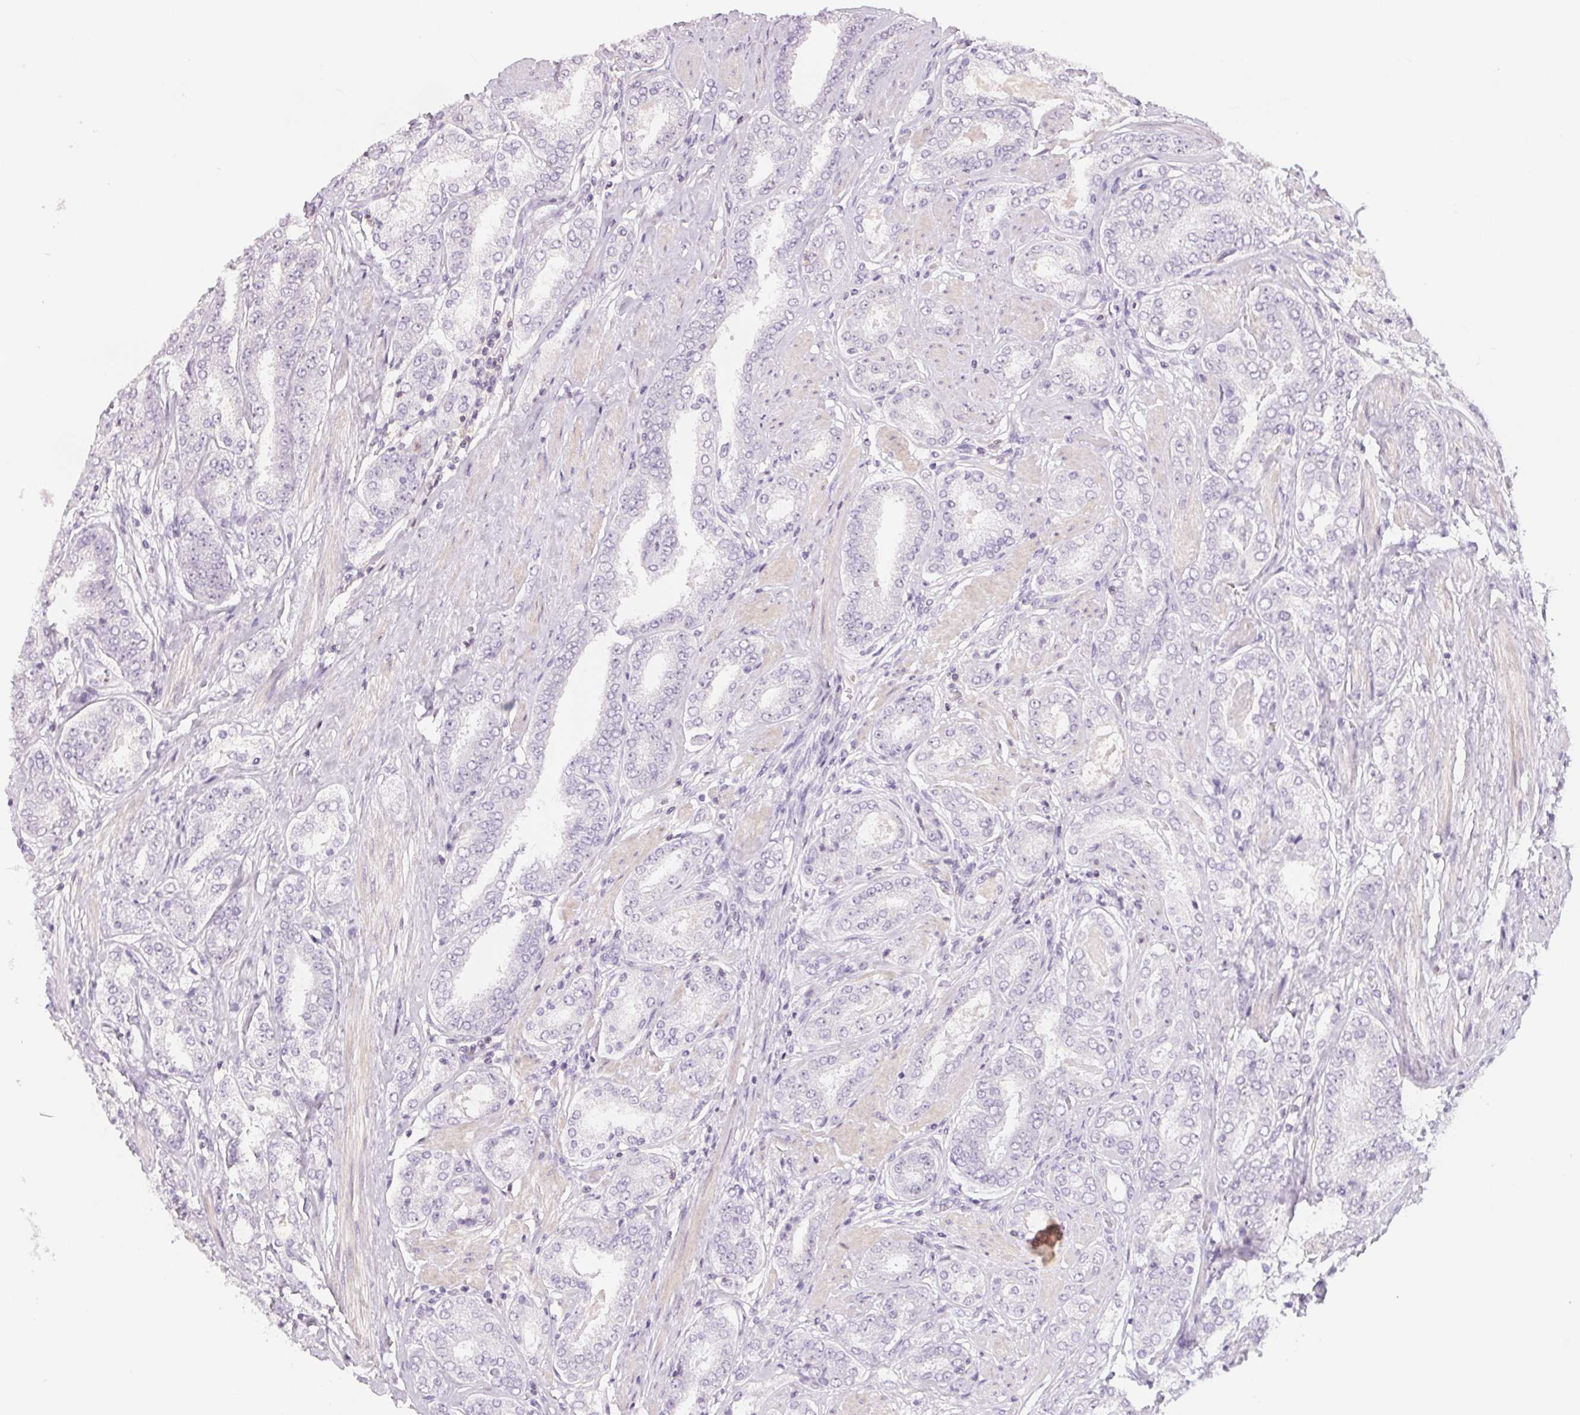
{"staining": {"intensity": "negative", "quantity": "none", "location": "none"}, "tissue": "prostate cancer", "cell_type": "Tumor cells", "image_type": "cancer", "snomed": [{"axis": "morphology", "description": "Adenocarcinoma, High grade"}, {"axis": "topography", "description": "Prostate"}], "caption": "Immunohistochemistry of prostate cancer shows no expression in tumor cells. (Stains: DAB (3,3'-diaminobenzidine) immunohistochemistry with hematoxylin counter stain, Microscopy: brightfield microscopy at high magnification).", "gene": "CD69", "patient": {"sex": "male", "age": 63}}